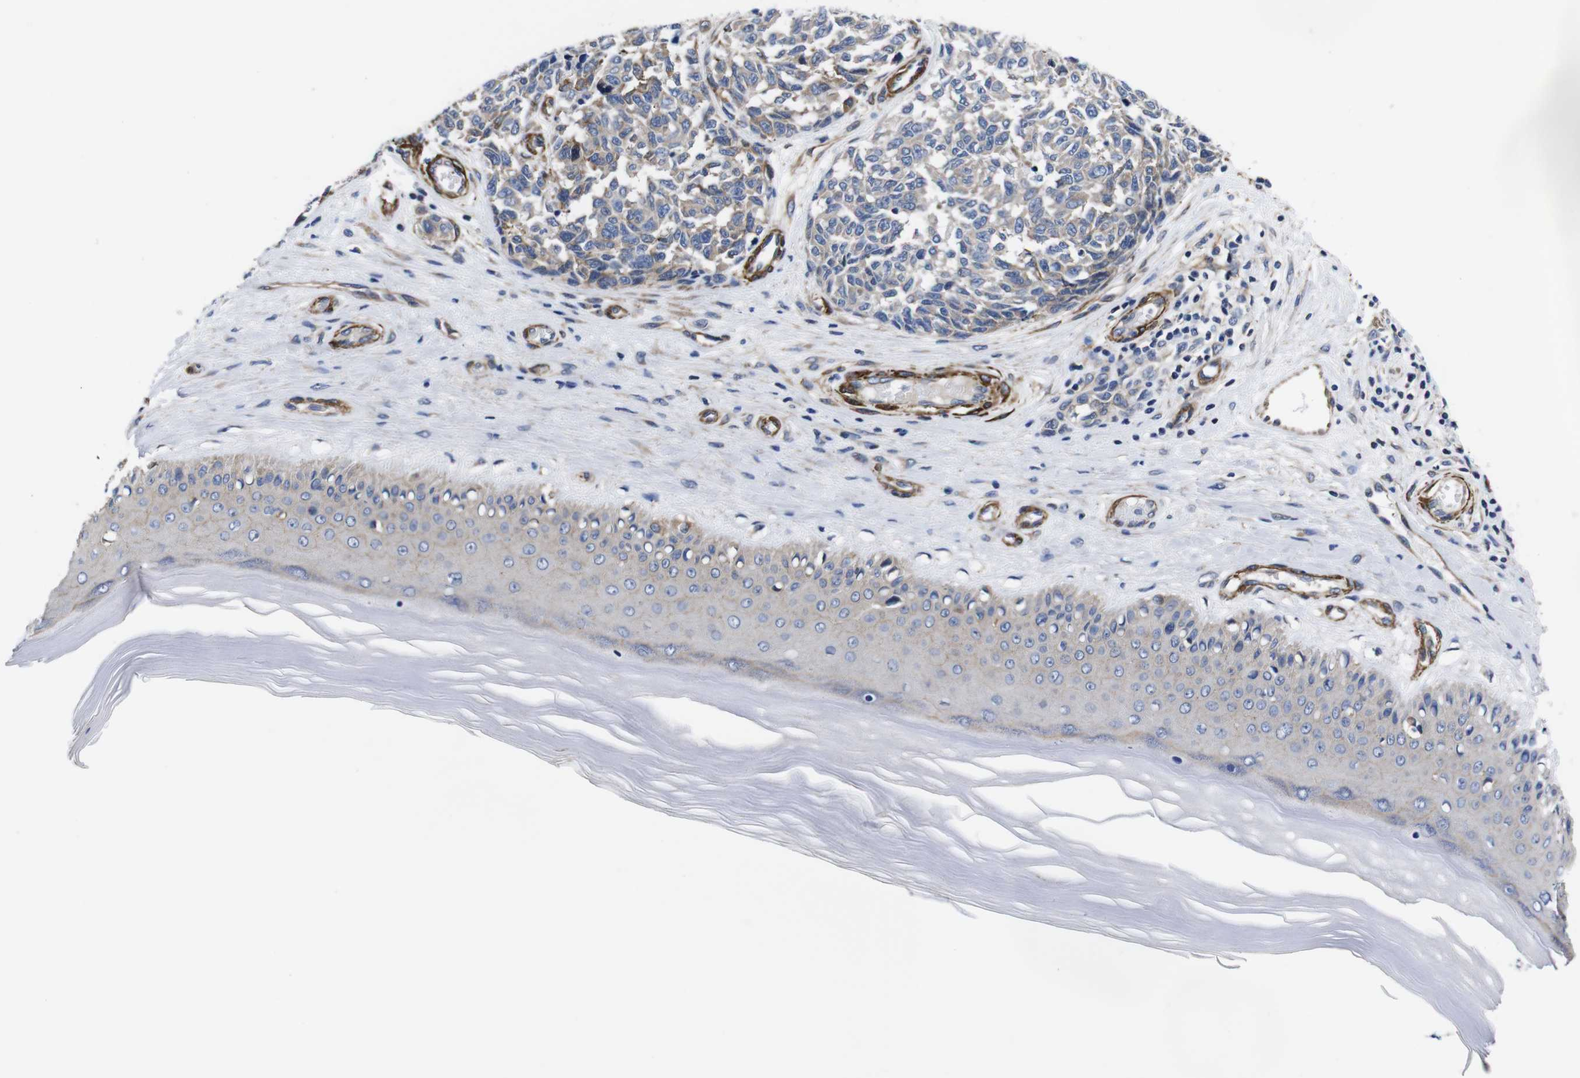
{"staining": {"intensity": "weak", "quantity": ">75%", "location": "cytoplasmic/membranous"}, "tissue": "melanoma", "cell_type": "Tumor cells", "image_type": "cancer", "snomed": [{"axis": "morphology", "description": "Malignant melanoma, NOS"}, {"axis": "topography", "description": "Skin"}], "caption": "DAB (3,3'-diaminobenzidine) immunohistochemical staining of malignant melanoma shows weak cytoplasmic/membranous protein expression in about >75% of tumor cells.", "gene": "WNT10A", "patient": {"sex": "female", "age": 64}}